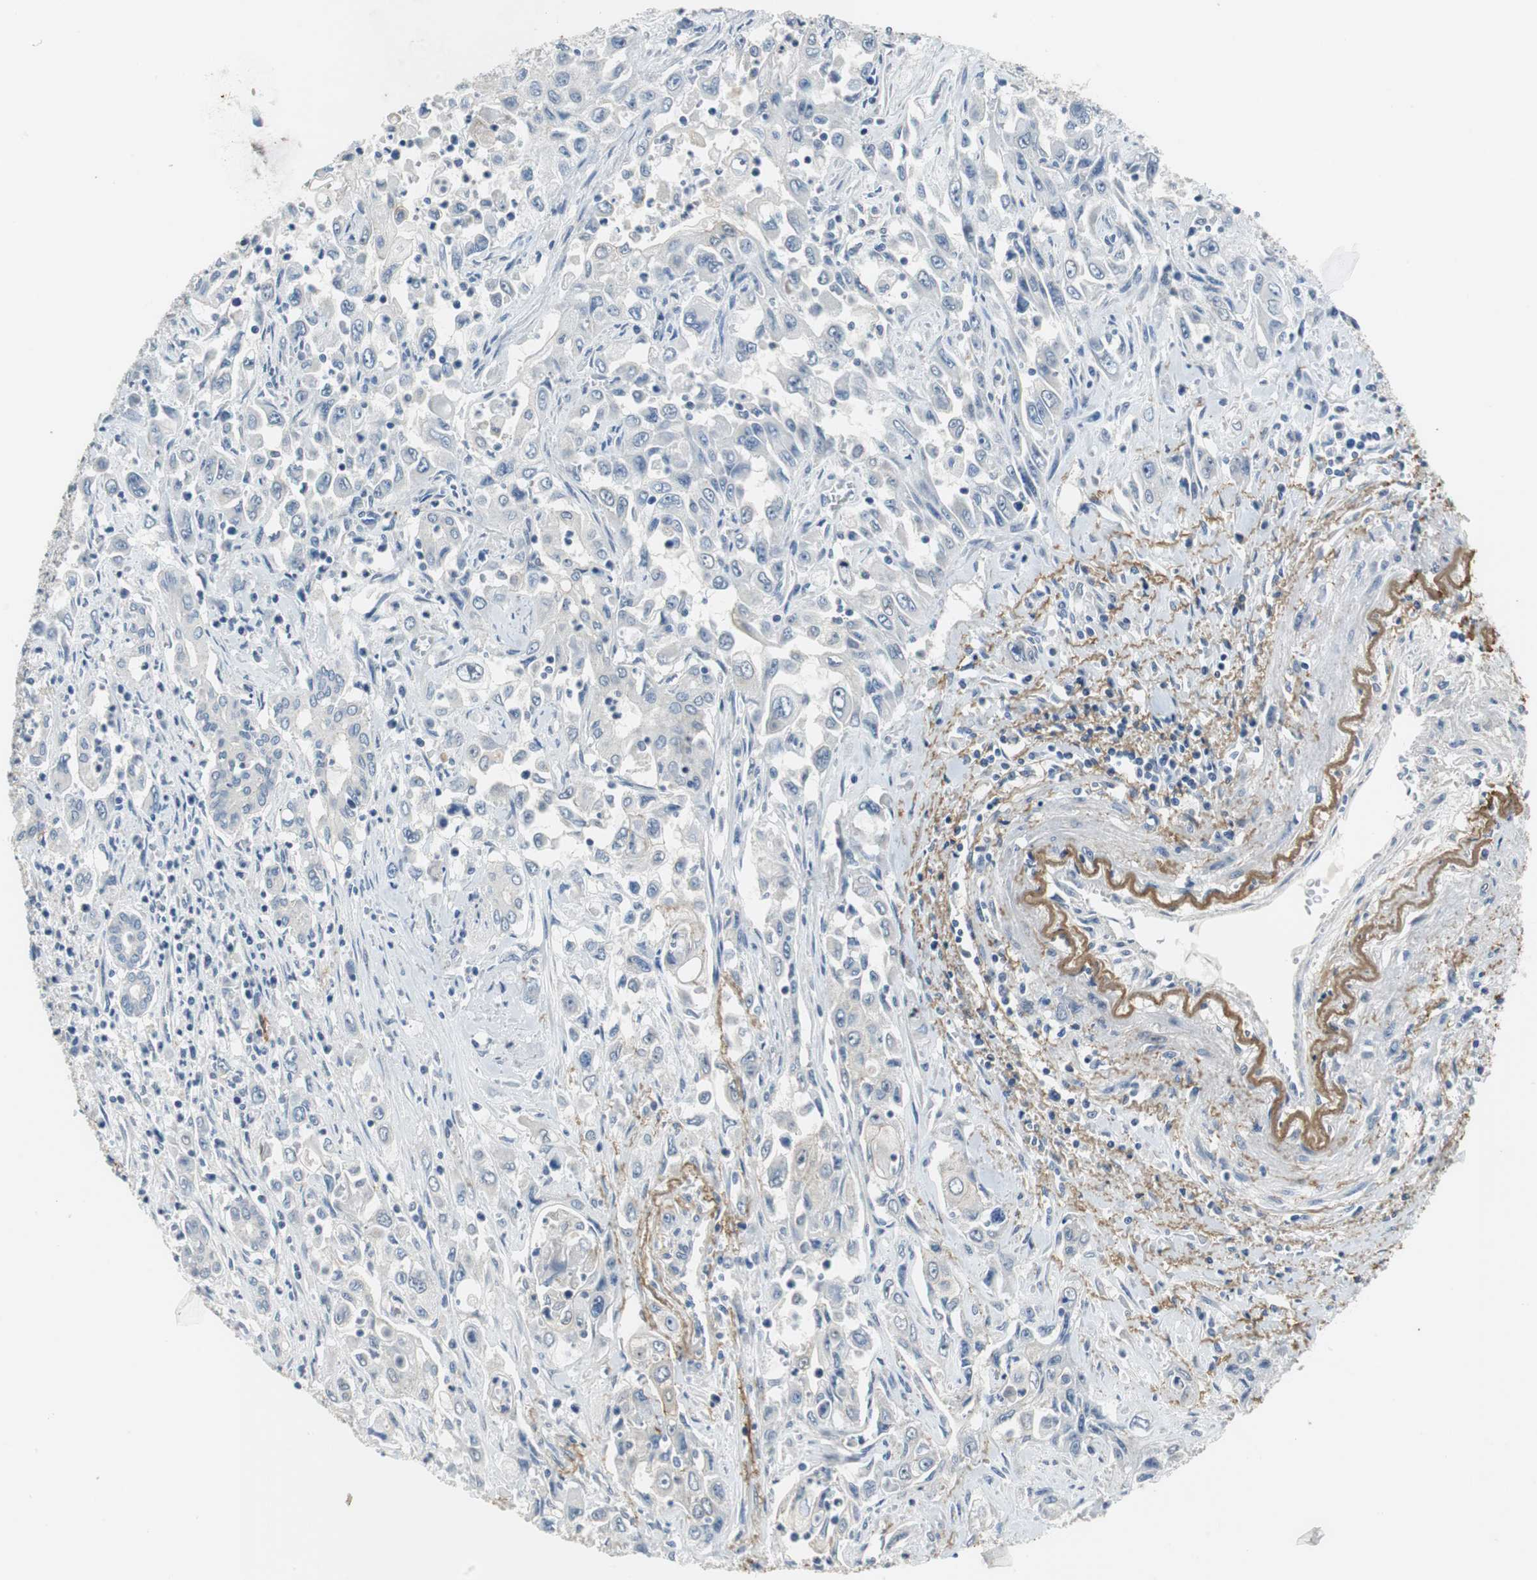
{"staining": {"intensity": "negative", "quantity": "none", "location": "none"}, "tissue": "pancreatic cancer", "cell_type": "Tumor cells", "image_type": "cancer", "snomed": [{"axis": "morphology", "description": "Adenocarcinoma, NOS"}, {"axis": "topography", "description": "Pancreas"}], "caption": "Immunohistochemistry of human pancreatic cancer exhibits no expression in tumor cells.", "gene": "MUC7", "patient": {"sex": "male", "age": 70}}